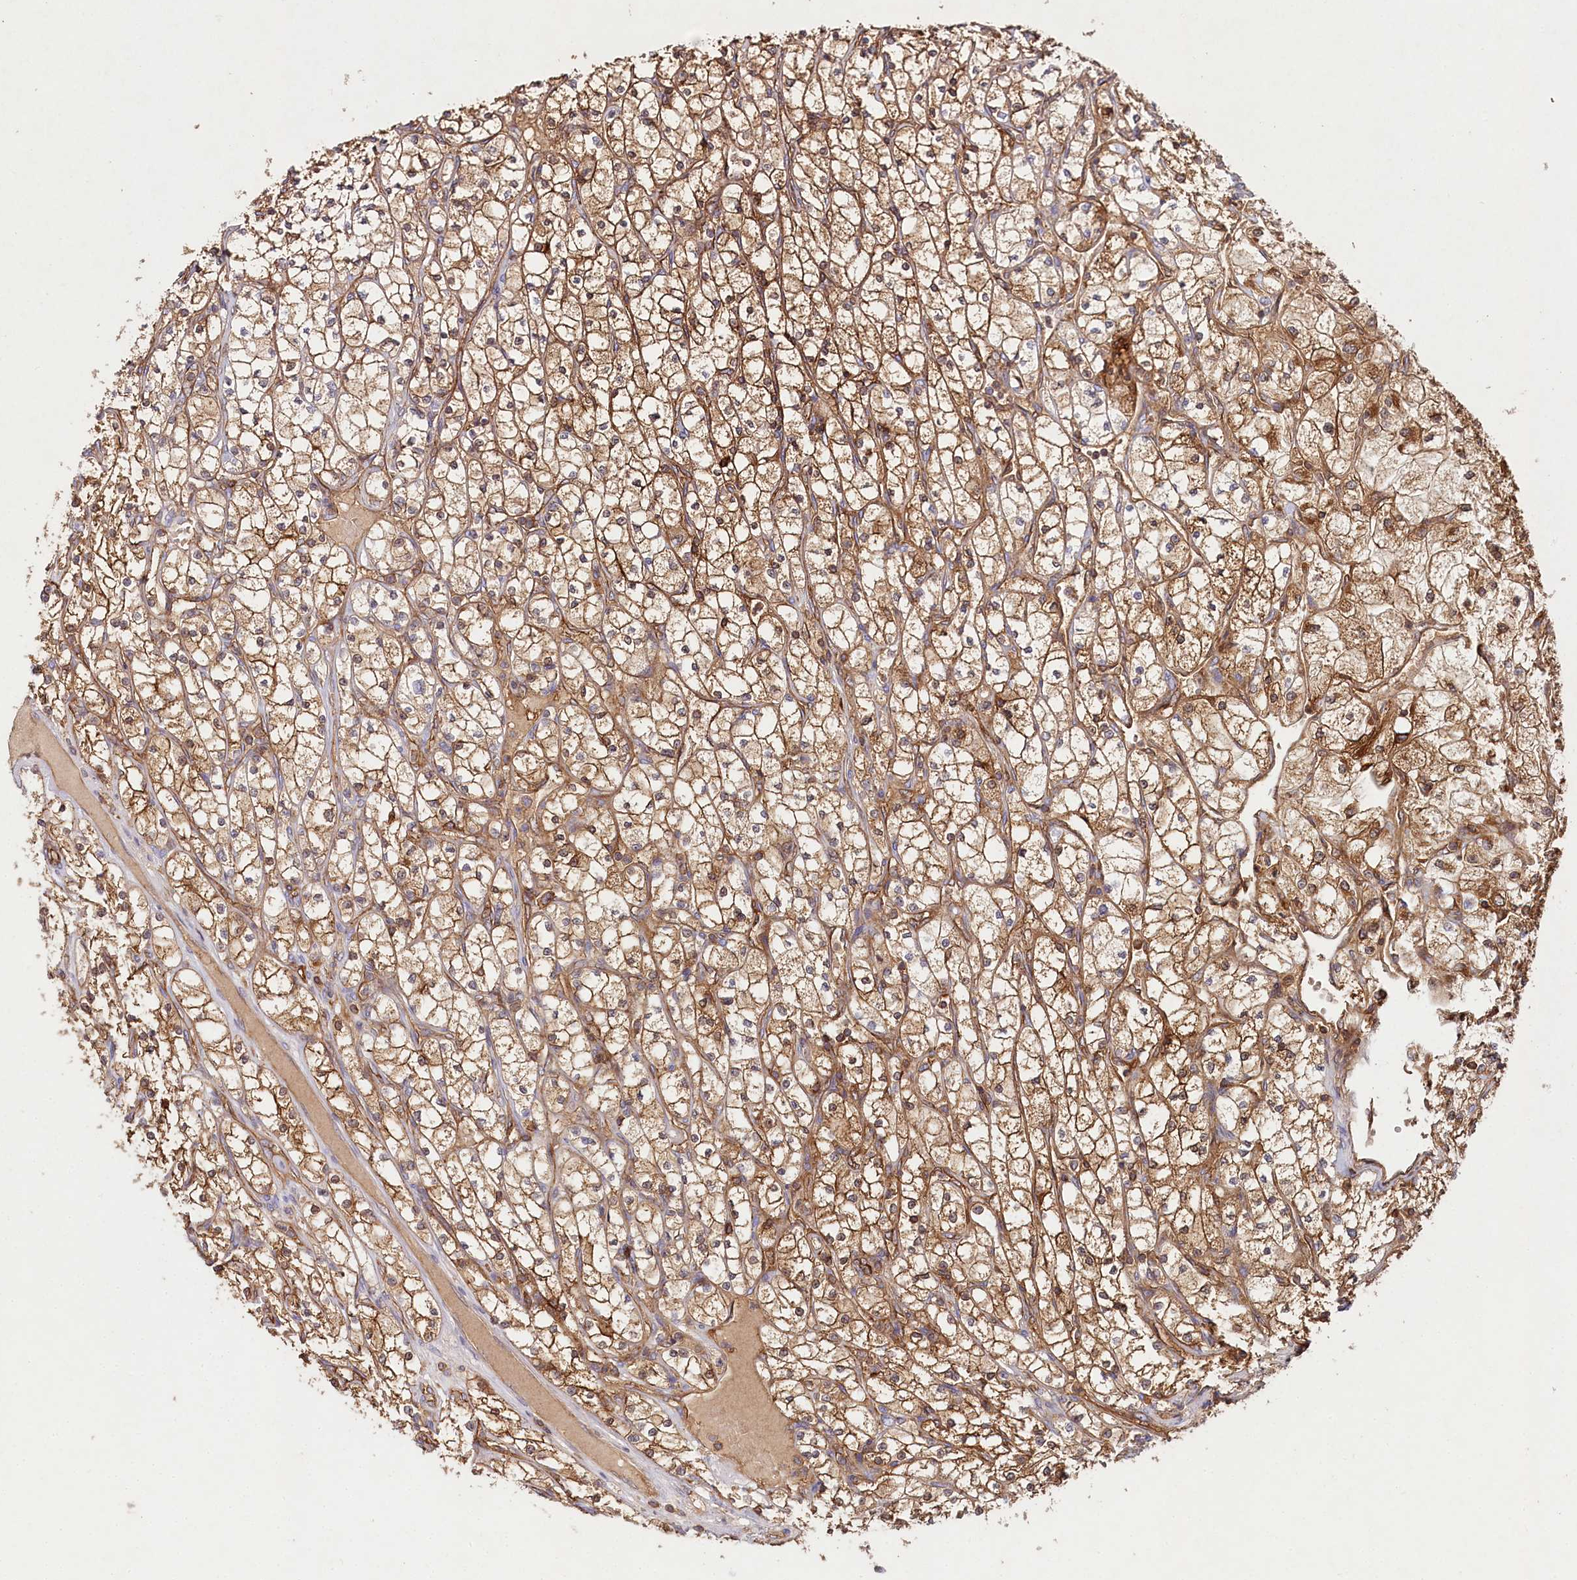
{"staining": {"intensity": "moderate", "quantity": ">75%", "location": "cytoplasmic/membranous"}, "tissue": "renal cancer", "cell_type": "Tumor cells", "image_type": "cancer", "snomed": [{"axis": "morphology", "description": "Adenocarcinoma, NOS"}, {"axis": "topography", "description": "Kidney"}], "caption": "This histopathology image reveals immunohistochemistry staining of human renal cancer, with medium moderate cytoplasmic/membranous positivity in approximately >75% of tumor cells.", "gene": "RBP5", "patient": {"sex": "male", "age": 80}}